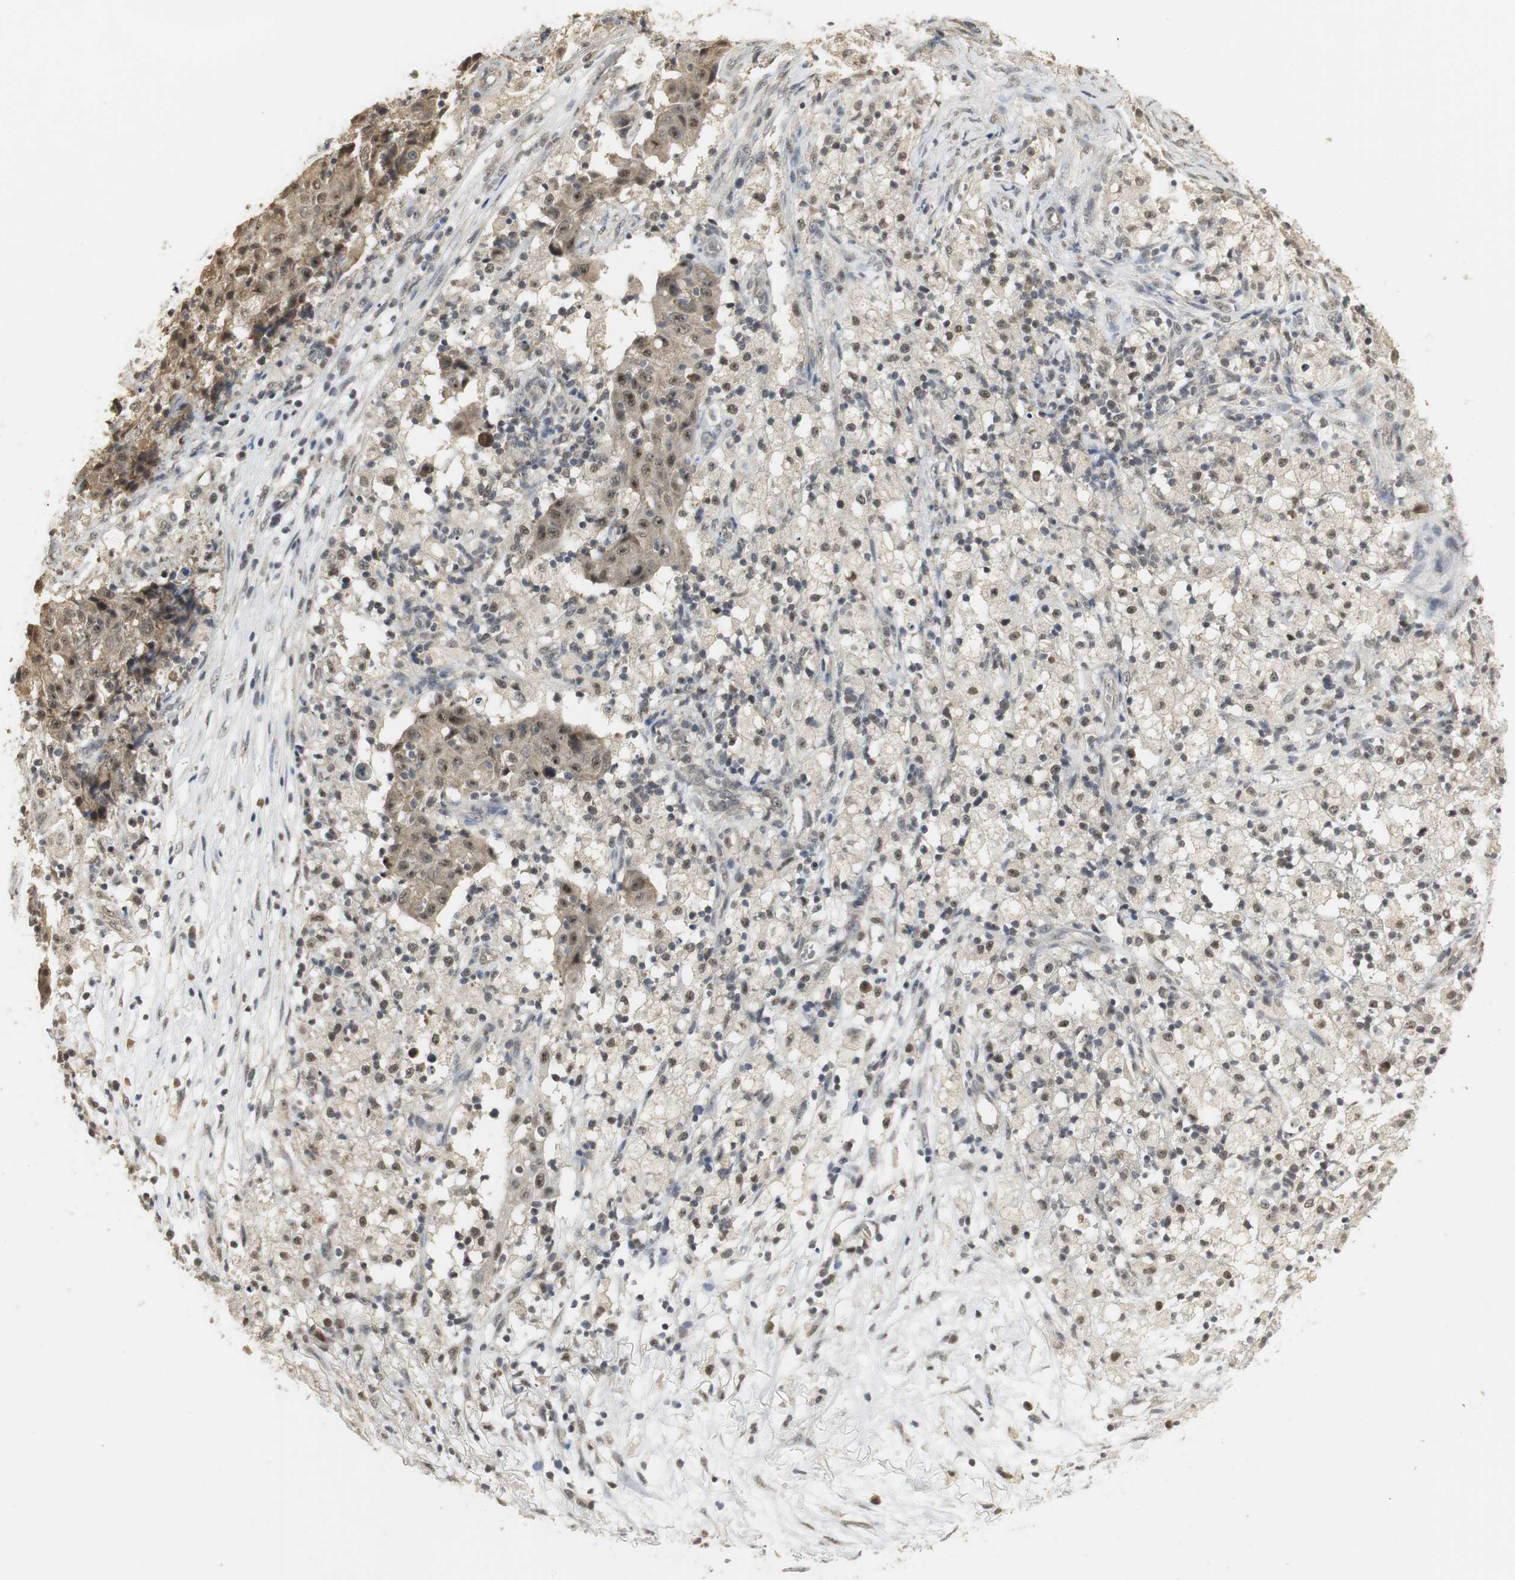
{"staining": {"intensity": "moderate", "quantity": "25%-75%", "location": "cytoplasmic/membranous,nuclear"}, "tissue": "ovarian cancer", "cell_type": "Tumor cells", "image_type": "cancer", "snomed": [{"axis": "morphology", "description": "Carcinoma, endometroid"}, {"axis": "topography", "description": "Ovary"}], "caption": "Ovarian endometroid carcinoma stained with IHC shows moderate cytoplasmic/membranous and nuclear positivity in approximately 25%-75% of tumor cells. Nuclei are stained in blue.", "gene": "ELOA", "patient": {"sex": "female", "age": 42}}